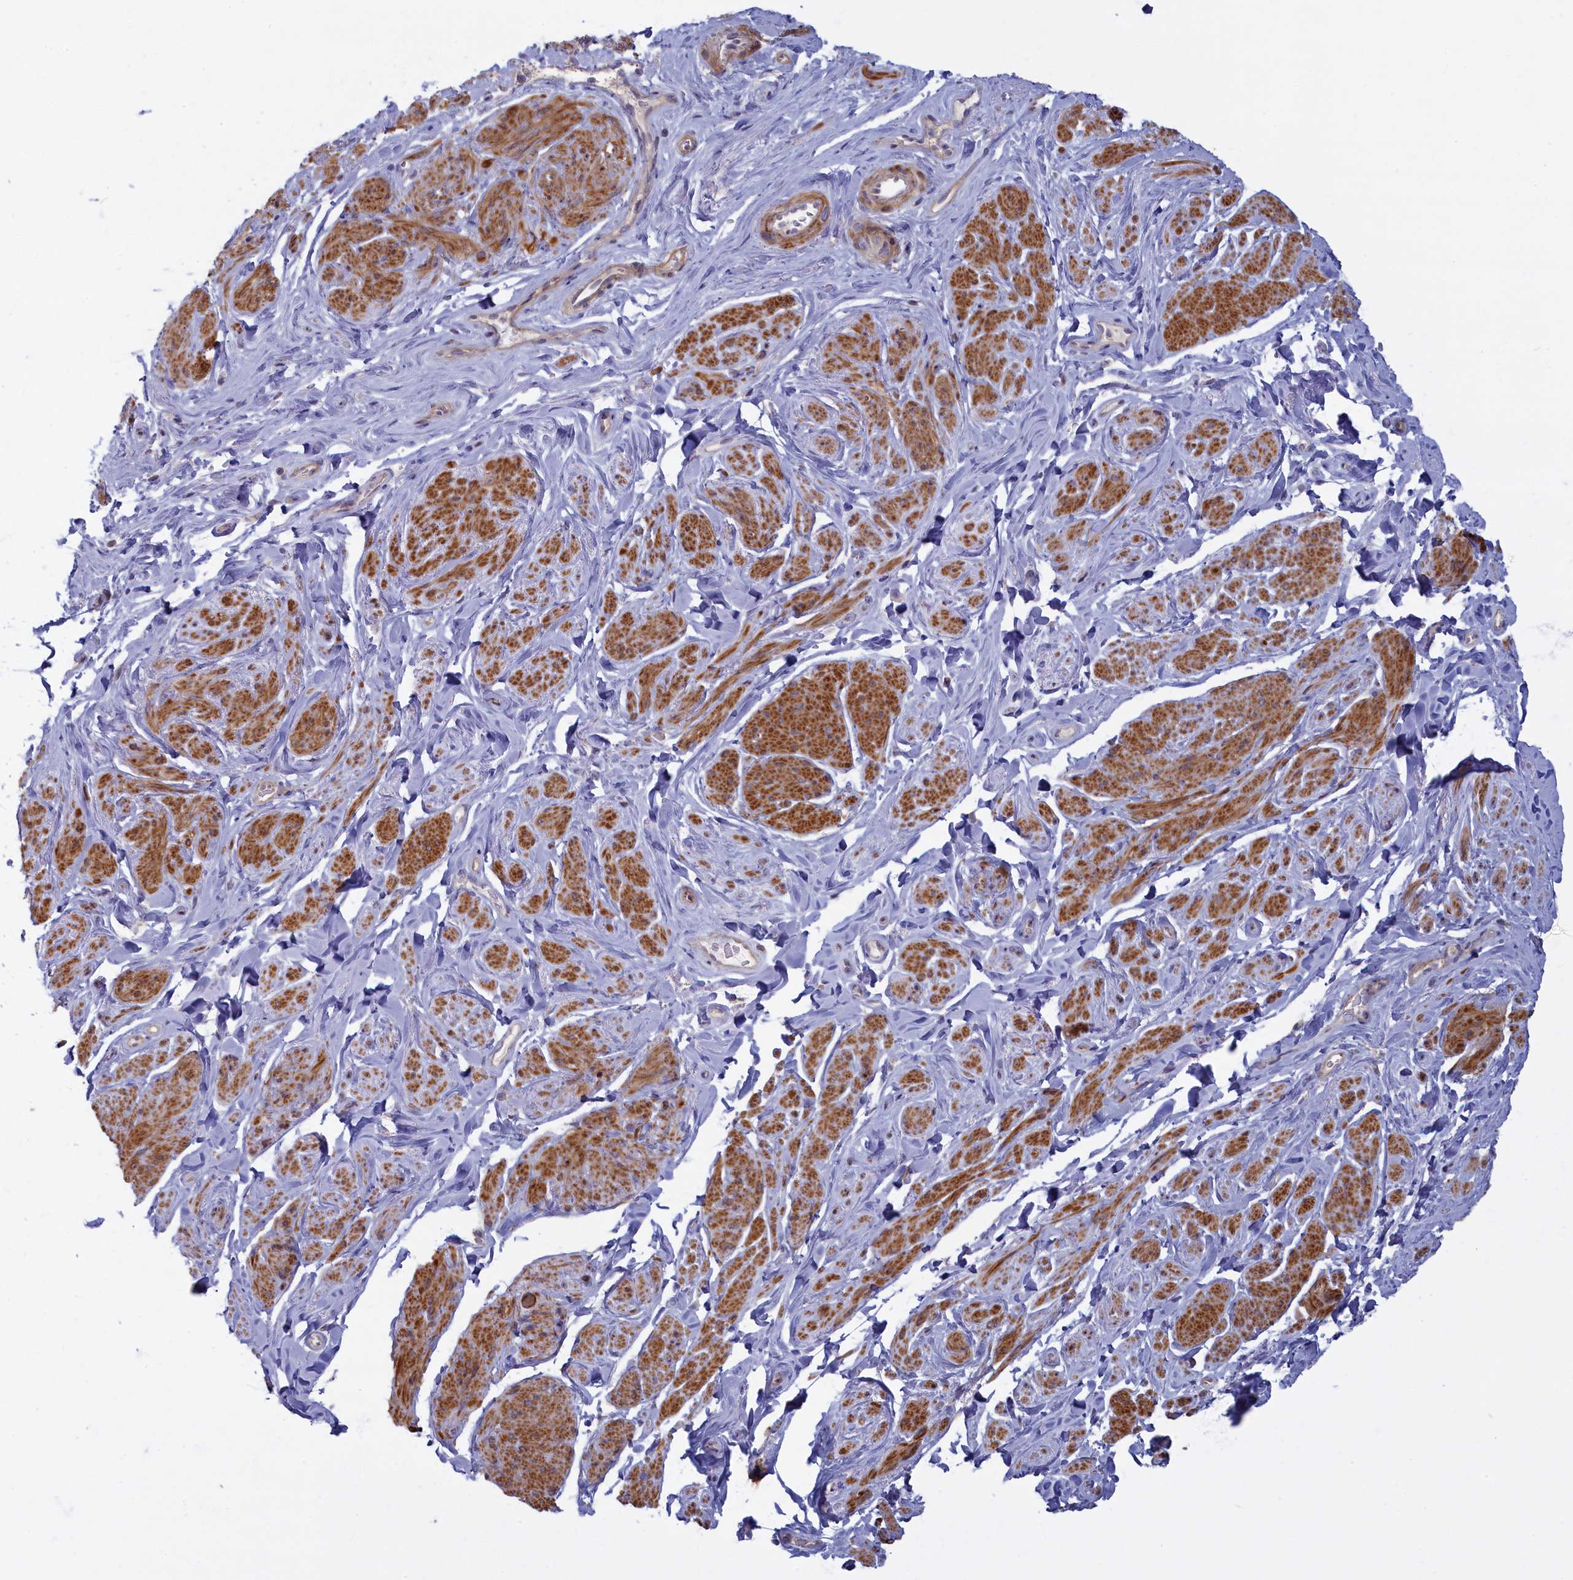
{"staining": {"intensity": "moderate", "quantity": "25%-75%", "location": "cytoplasmic/membranous"}, "tissue": "smooth muscle", "cell_type": "Smooth muscle cells", "image_type": "normal", "snomed": [{"axis": "morphology", "description": "Normal tissue, NOS"}, {"axis": "topography", "description": "Smooth muscle"}, {"axis": "topography", "description": "Peripheral nerve tissue"}], "caption": "Protein staining of benign smooth muscle exhibits moderate cytoplasmic/membranous expression in approximately 25%-75% of smooth muscle cells.", "gene": "TRPM4", "patient": {"sex": "male", "age": 69}}